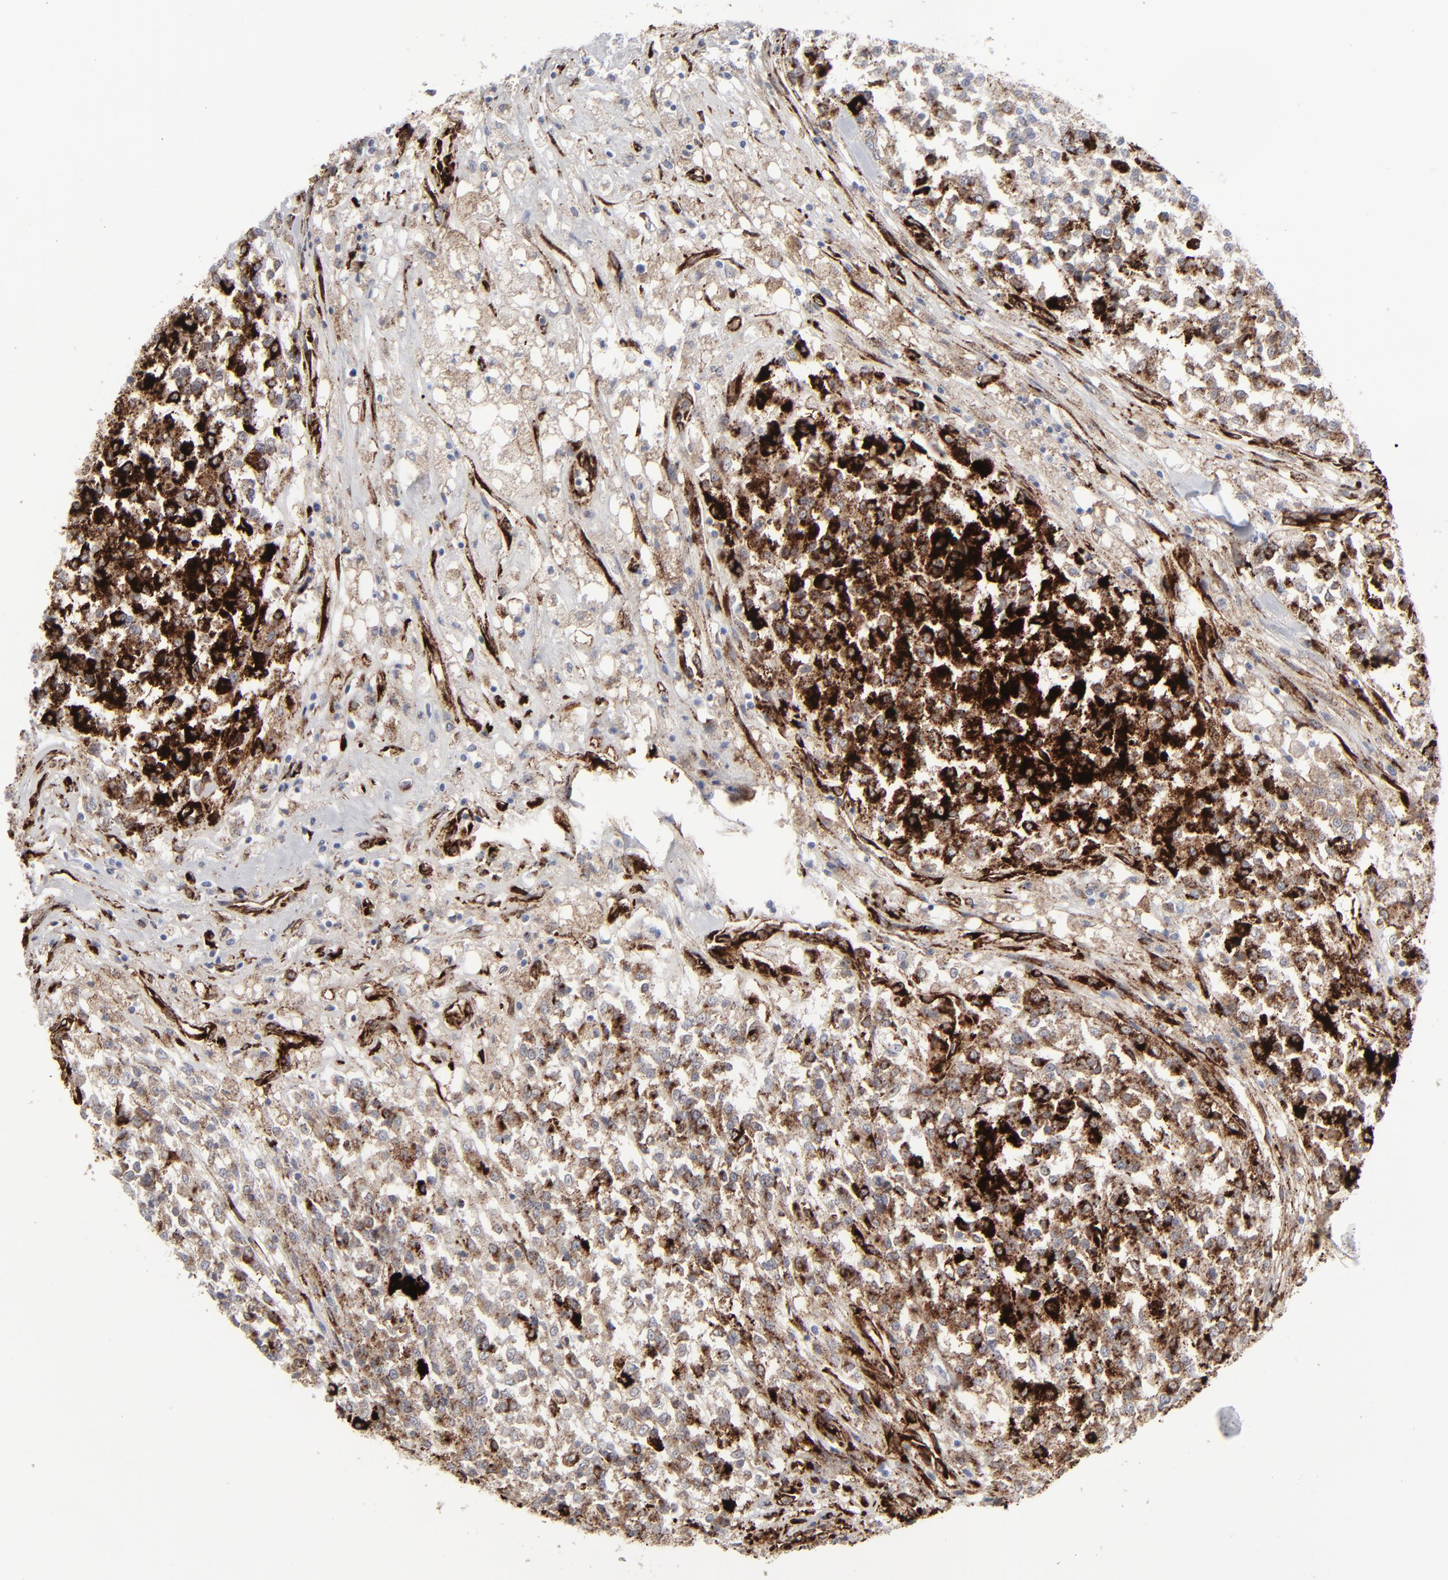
{"staining": {"intensity": "strong", "quantity": ">75%", "location": "cytoplasmic/membranous"}, "tissue": "testis cancer", "cell_type": "Tumor cells", "image_type": "cancer", "snomed": [{"axis": "morphology", "description": "Seminoma, NOS"}, {"axis": "topography", "description": "Testis"}], "caption": "Human testis seminoma stained for a protein (brown) exhibits strong cytoplasmic/membranous positive expression in about >75% of tumor cells.", "gene": "SPARC", "patient": {"sex": "male", "age": 59}}